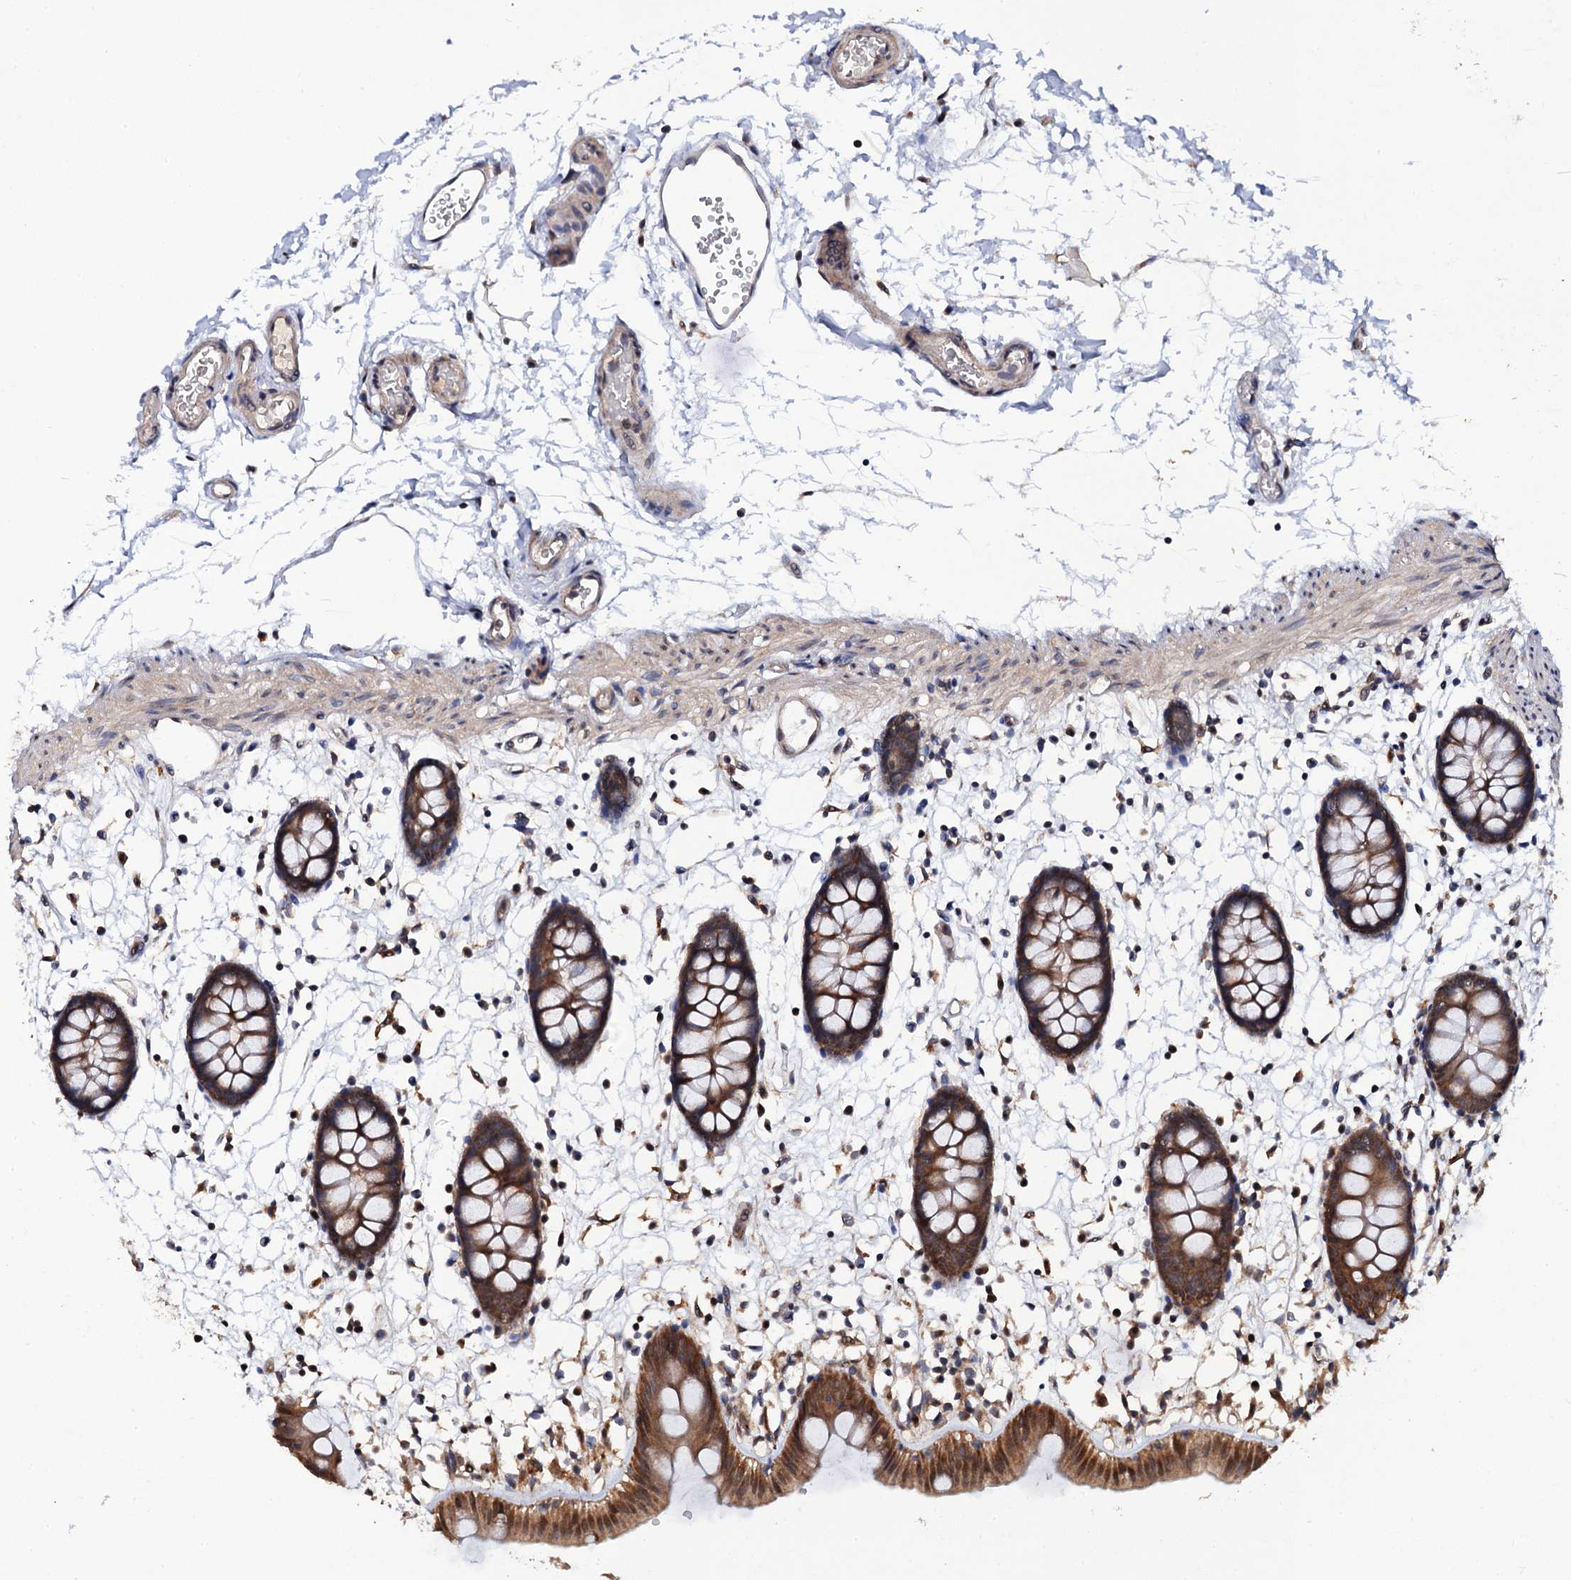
{"staining": {"intensity": "moderate", "quantity": ">75%", "location": "nuclear"}, "tissue": "colon", "cell_type": "Endothelial cells", "image_type": "normal", "snomed": [{"axis": "morphology", "description": "Normal tissue, NOS"}, {"axis": "topography", "description": "Colon"}], "caption": "Immunohistochemistry (DAB (3,3'-diaminobenzidine)) staining of normal colon reveals moderate nuclear protein staining in about >75% of endothelial cells. Nuclei are stained in blue.", "gene": "MIER2", "patient": {"sex": "male", "age": 56}}